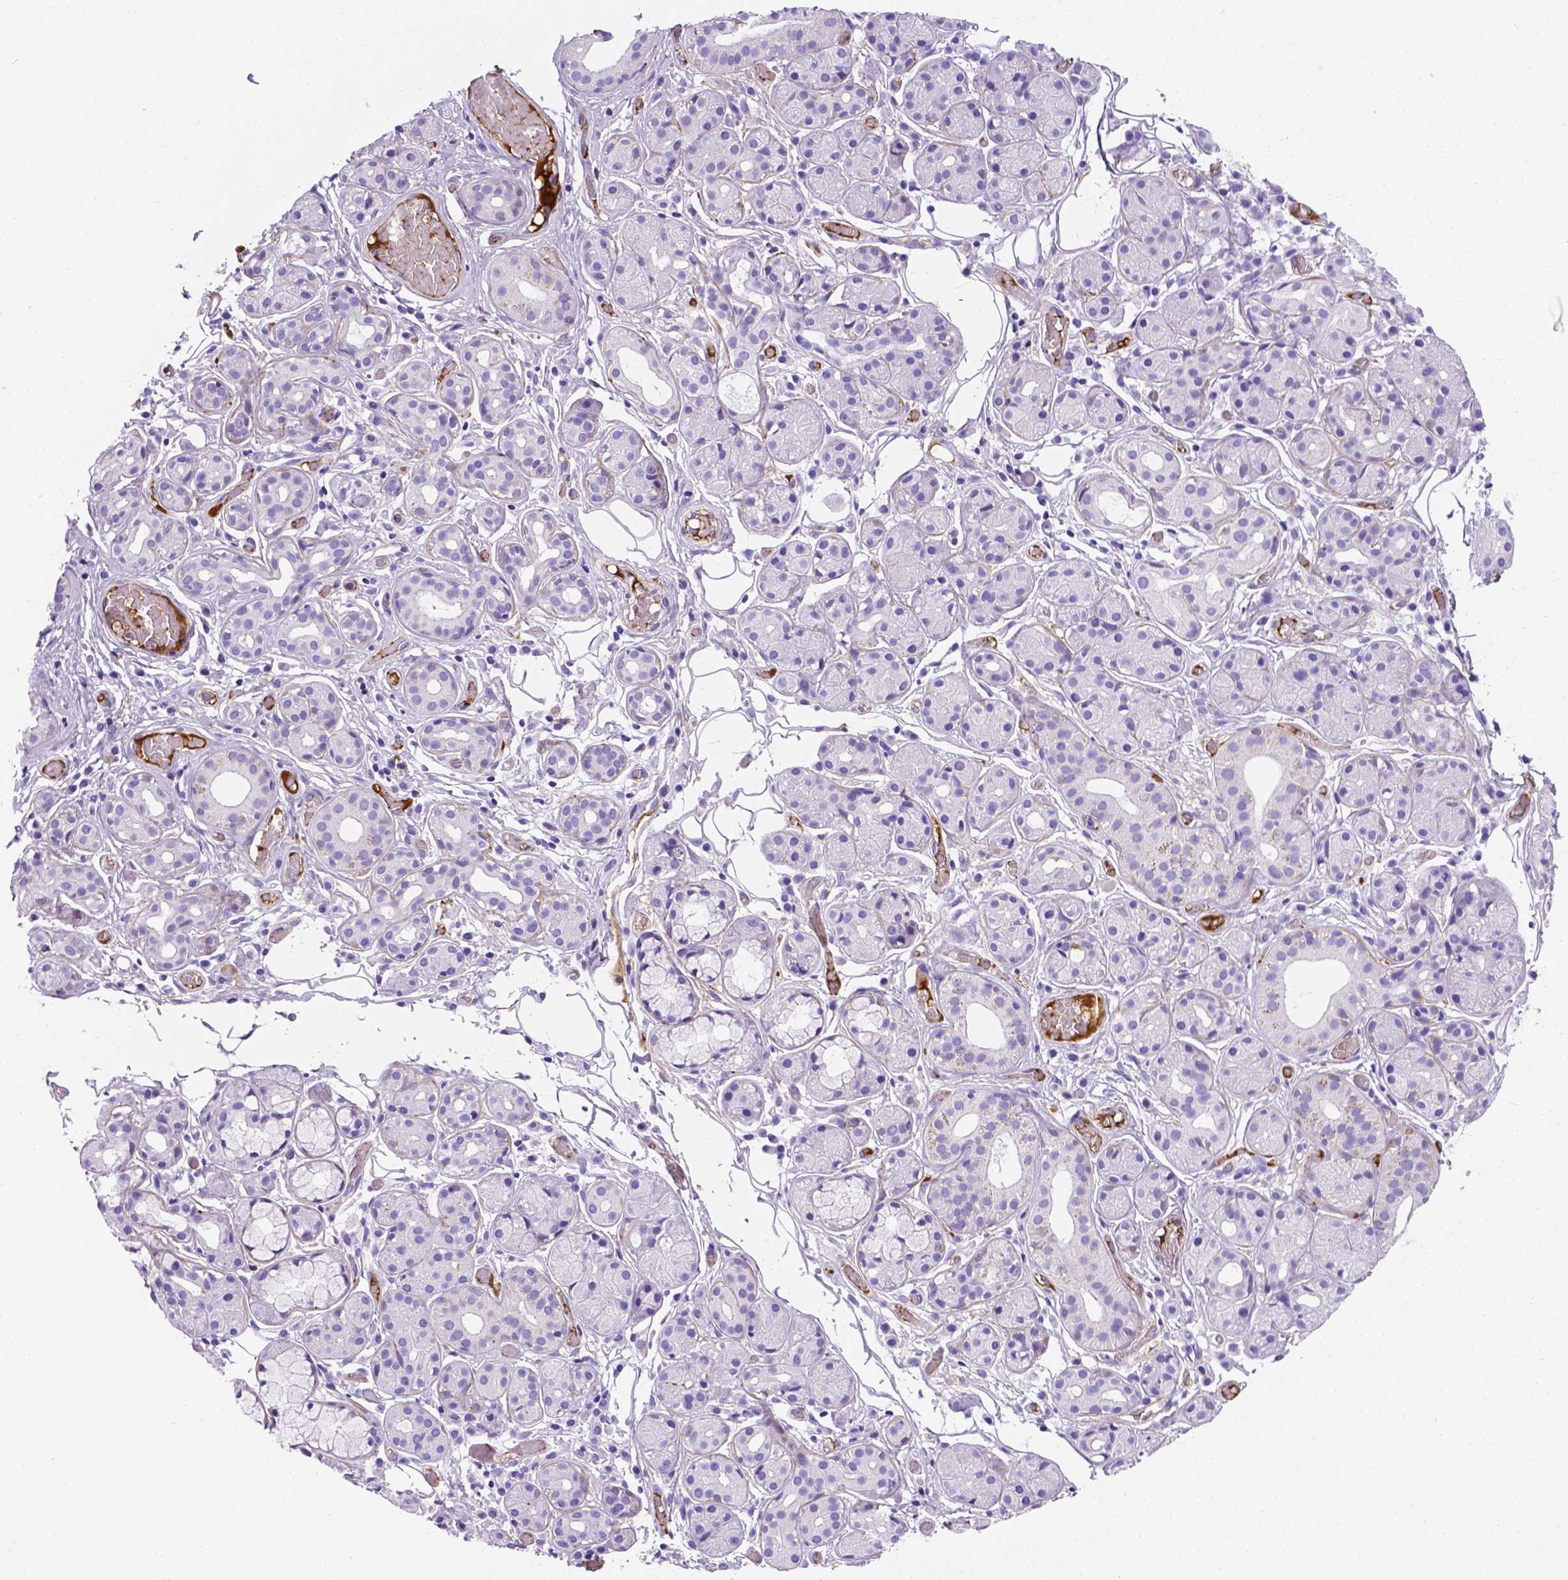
{"staining": {"intensity": "negative", "quantity": "none", "location": "none"}, "tissue": "salivary gland", "cell_type": "Glandular cells", "image_type": "normal", "snomed": [{"axis": "morphology", "description": "Normal tissue, NOS"}, {"axis": "topography", "description": "Salivary gland"}, {"axis": "topography", "description": "Peripheral nerve tissue"}], "caption": "Human salivary gland stained for a protein using IHC shows no expression in glandular cells.", "gene": "APOE", "patient": {"sex": "male", "age": 71}}